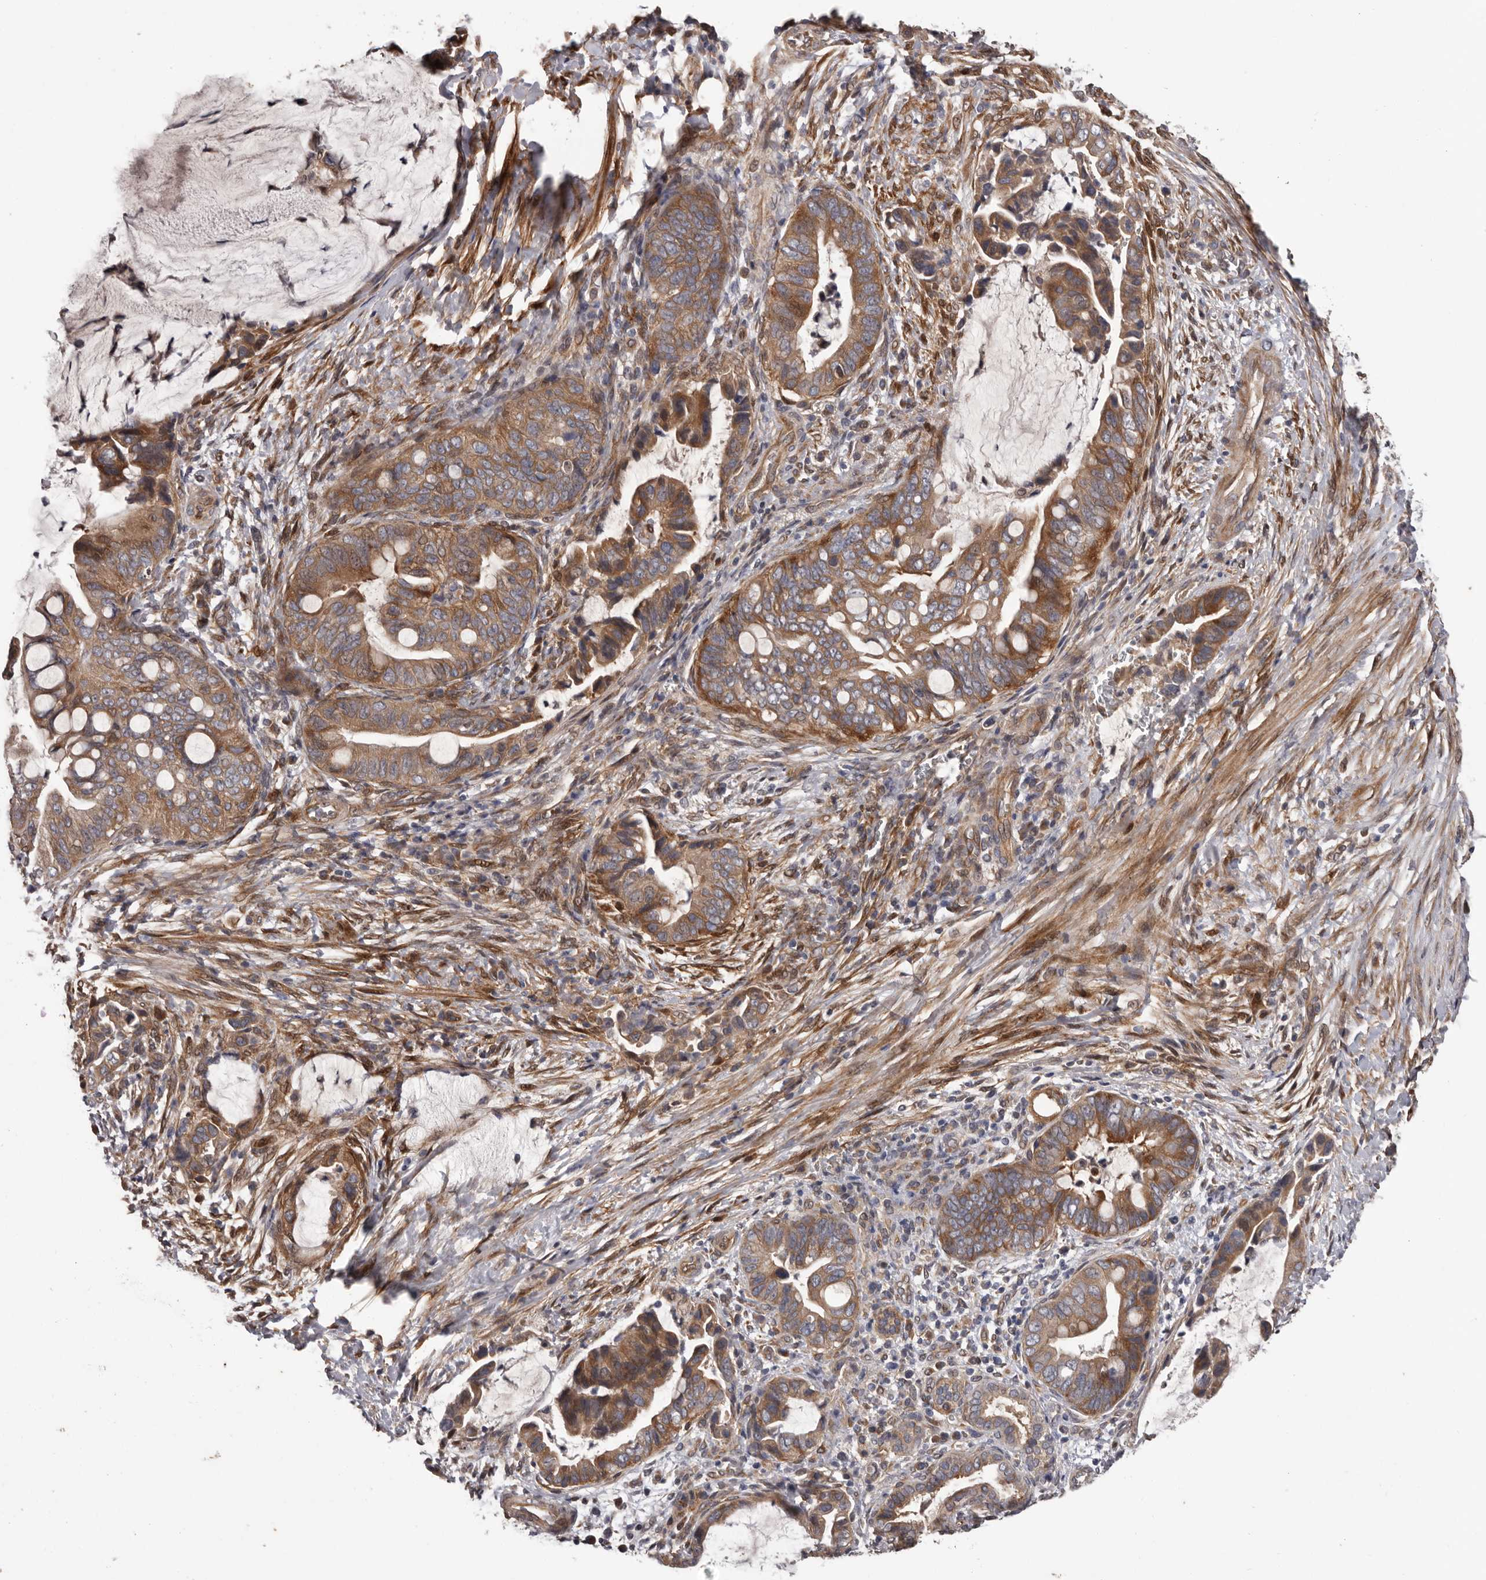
{"staining": {"intensity": "moderate", "quantity": ">75%", "location": "cytoplasmic/membranous"}, "tissue": "pancreatic cancer", "cell_type": "Tumor cells", "image_type": "cancer", "snomed": [{"axis": "morphology", "description": "Adenocarcinoma, NOS"}, {"axis": "topography", "description": "Pancreas"}], "caption": "This is a micrograph of IHC staining of adenocarcinoma (pancreatic), which shows moderate staining in the cytoplasmic/membranous of tumor cells.", "gene": "PRKD1", "patient": {"sex": "male", "age": 75}}